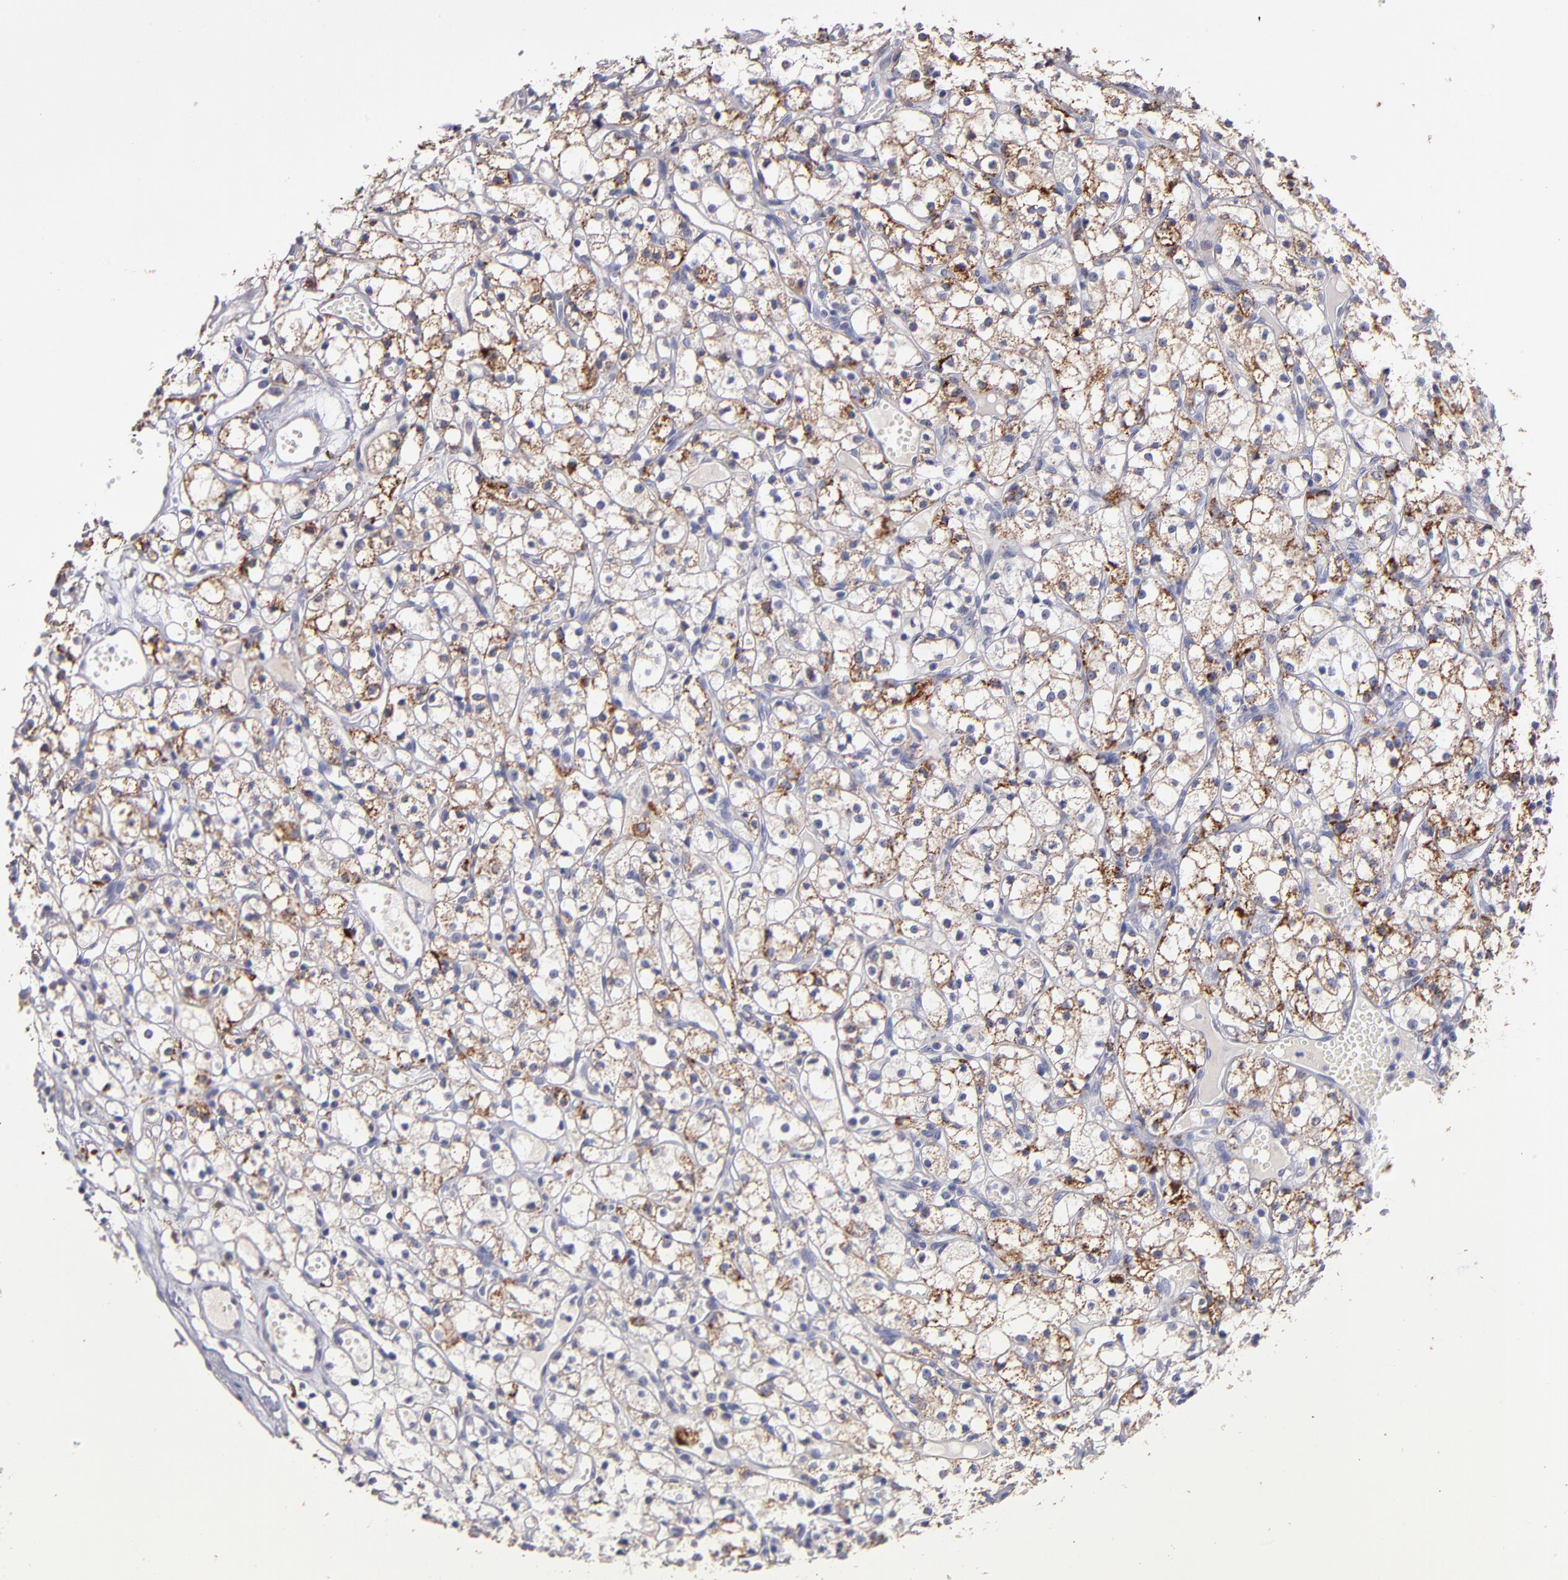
{"staining": {"intensity": "moderate", "quantity": "25%-75%", "location": "cytoplasmic/membranous"}, "tissue": "renal cancer", "cell_type": "Tumor cells", "image_type": "cancer", "snomed": [{"axis": "morphology", "description": "Adenocarcinoma, NOS"}, {"axis": "topography", "description": "Kidney"}], "caption": "This image exhibits immunohistochemistry staining of adenocarcinoma (renal), with medium moderate cytoplasmic/membranous positivity in approximately 25%-75% of tumor cells.", "gene": "GLDC", "patient": {"sex": "male", "age": 61}}